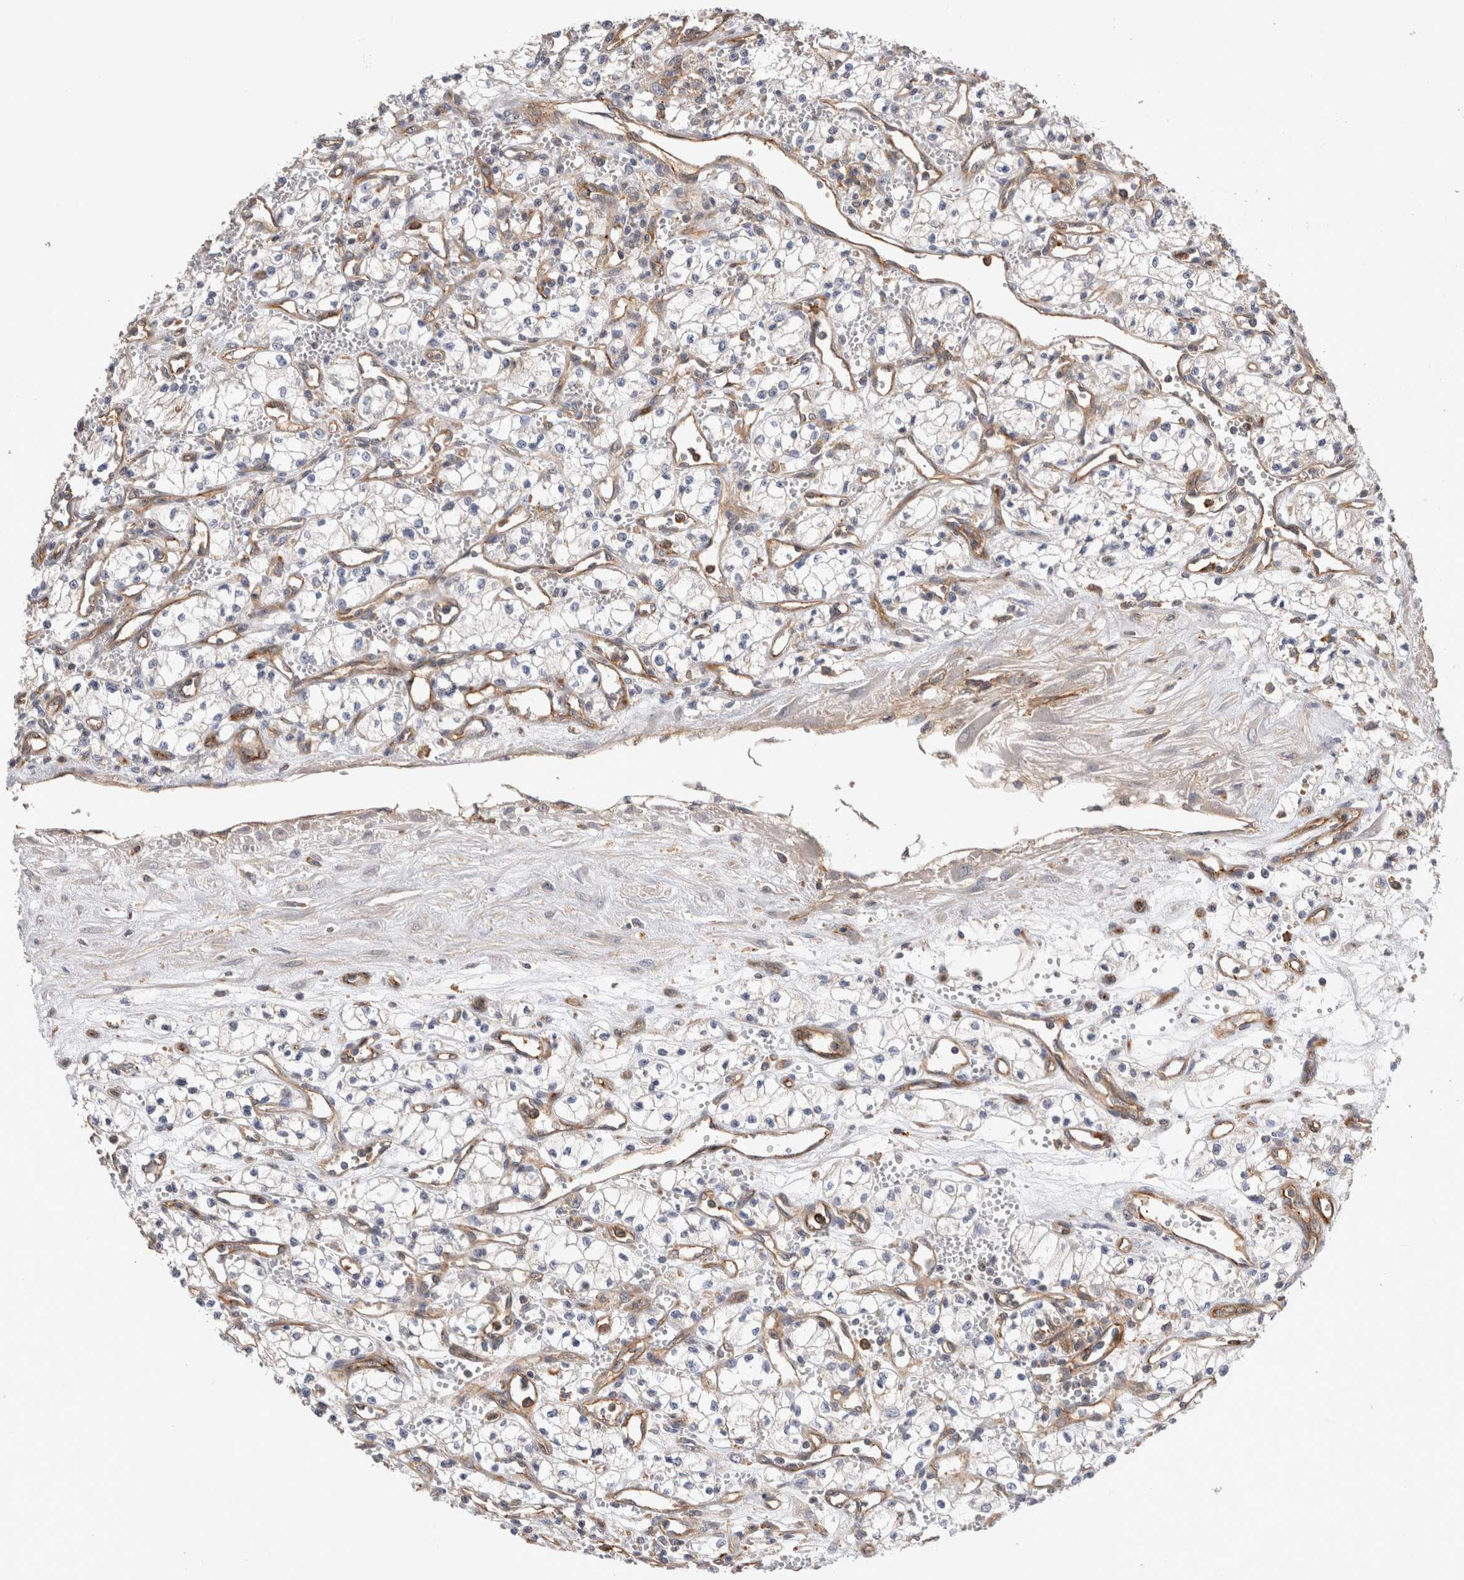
{"staining": {"intensity": "negative", "quantity": "none", "location": "none"}, "tissue": "renal cancer", "cell_type": "Tumor cells", "image_type": "cancer", "snomed": [{"axis": "morphology", "description": "Adenocarcinoma, NOS"}, {"axis": "topography", "description": "Kidney"}], "caption": "Immunohistochemical staining of adenocarcinoma (renal) demonstrates no significant positivity in tumor cells.", "gene": "BNIP2", "patient": {"sex": "male", "age": 59}}